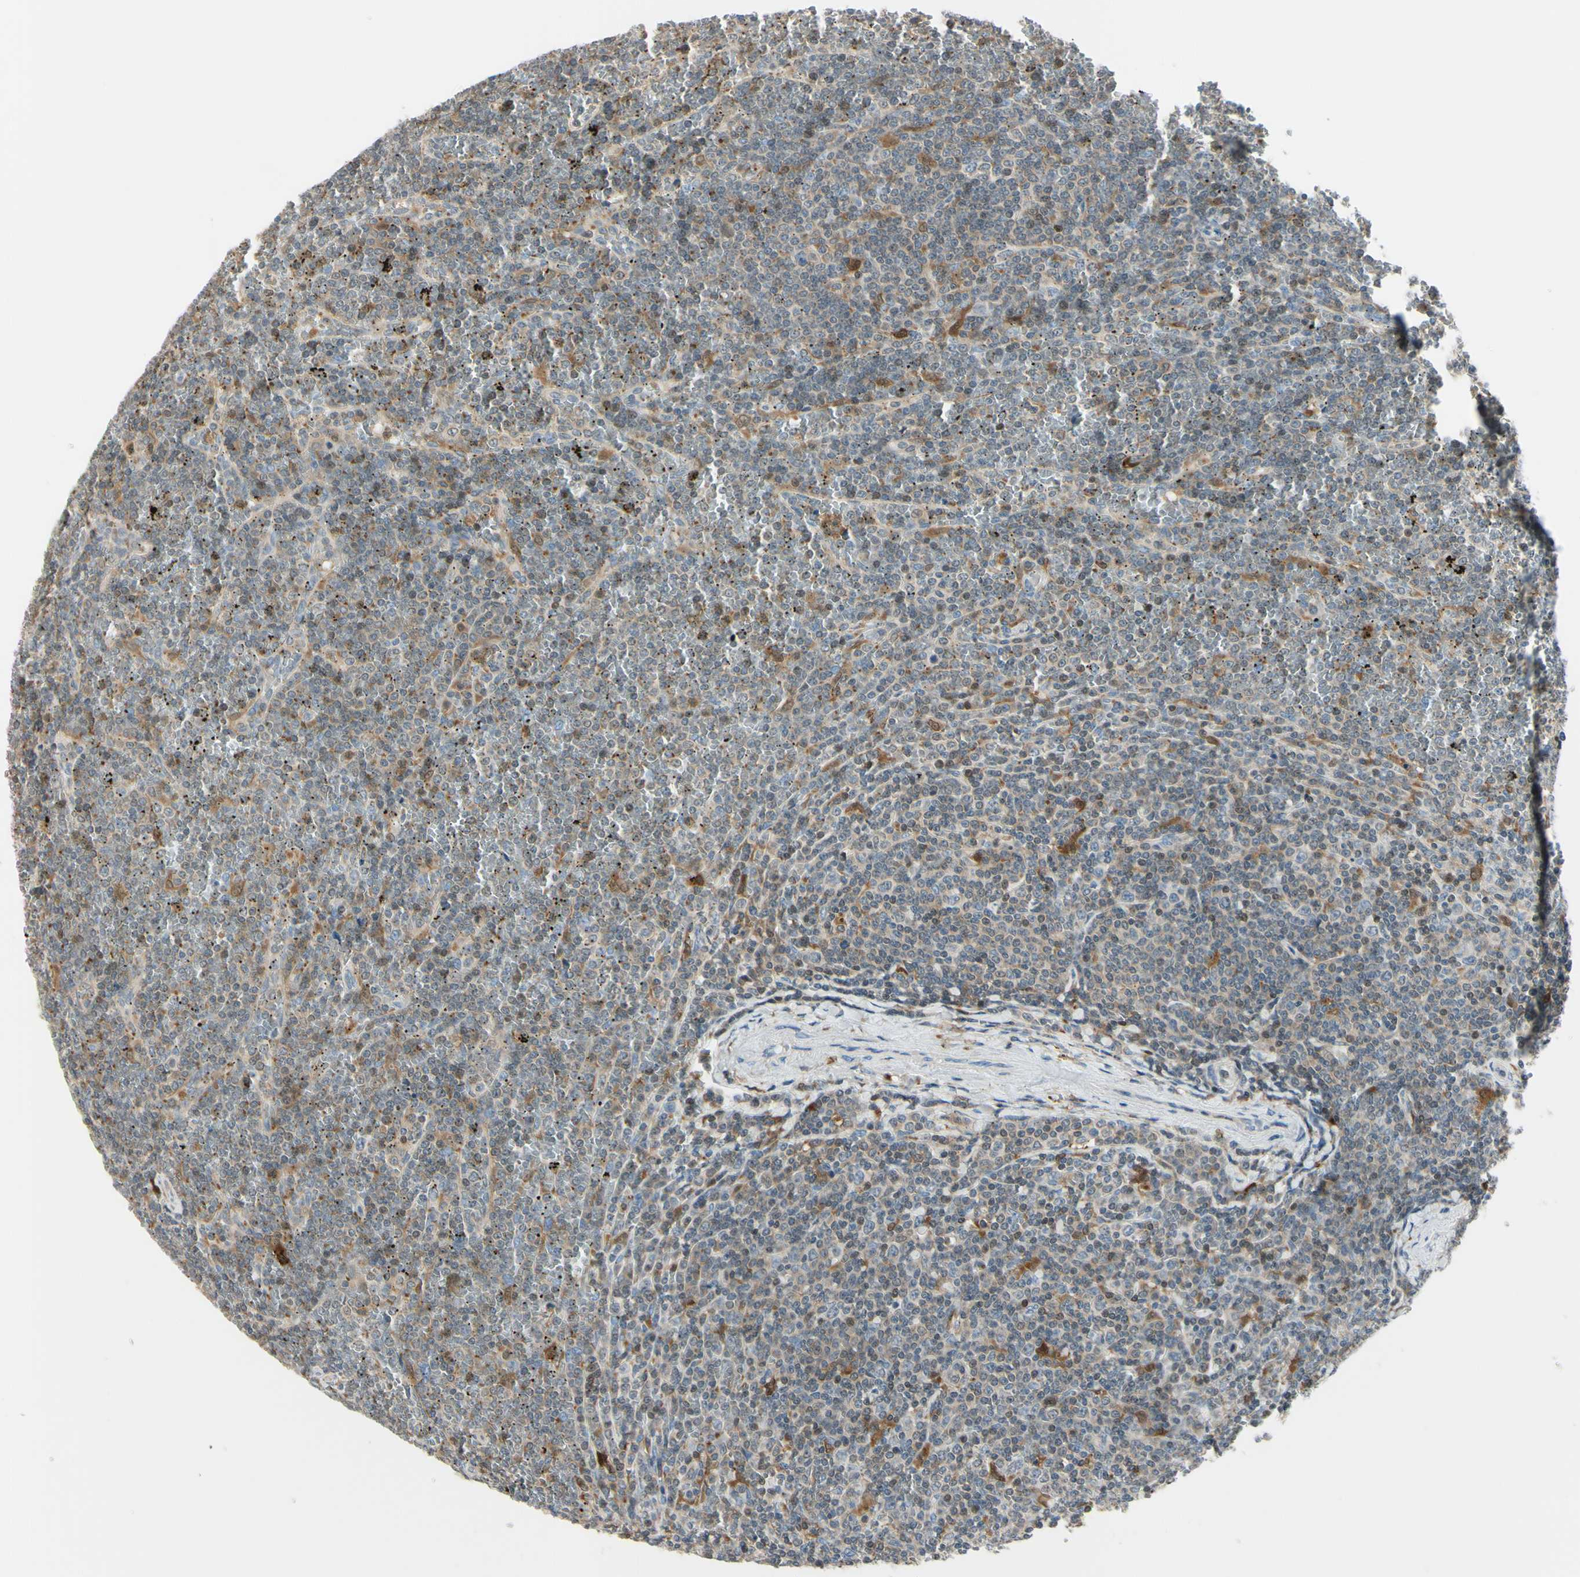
{"staining": {"intensity": "weak", "quantity": "25%-75%", "location": "cytoplasmic/membranous"}, "tissue": "lymphoma", "cell_type": "Tumor cells", "image_type": "cancer", "snomed": [{"axis": "morphology", "description": "Malignant lymphoma, non-Hodgkin's type, Low grade"}, {"axis": "topography", "description": "Spleen"}], "caption": "The histopathology image exhibits immunohistochemical staining of lymphoma. There is weak cytoplasmic/membranous expression is appreciated in approximately 25%-75% of tumor cells. The protein of interest is stained brown, and the nuclei are stained in blue (DAB IHC with brightfield microscopy, high magnification).", "gene": "CYRIB", "patient": {"sex": "female", "age": 19}}